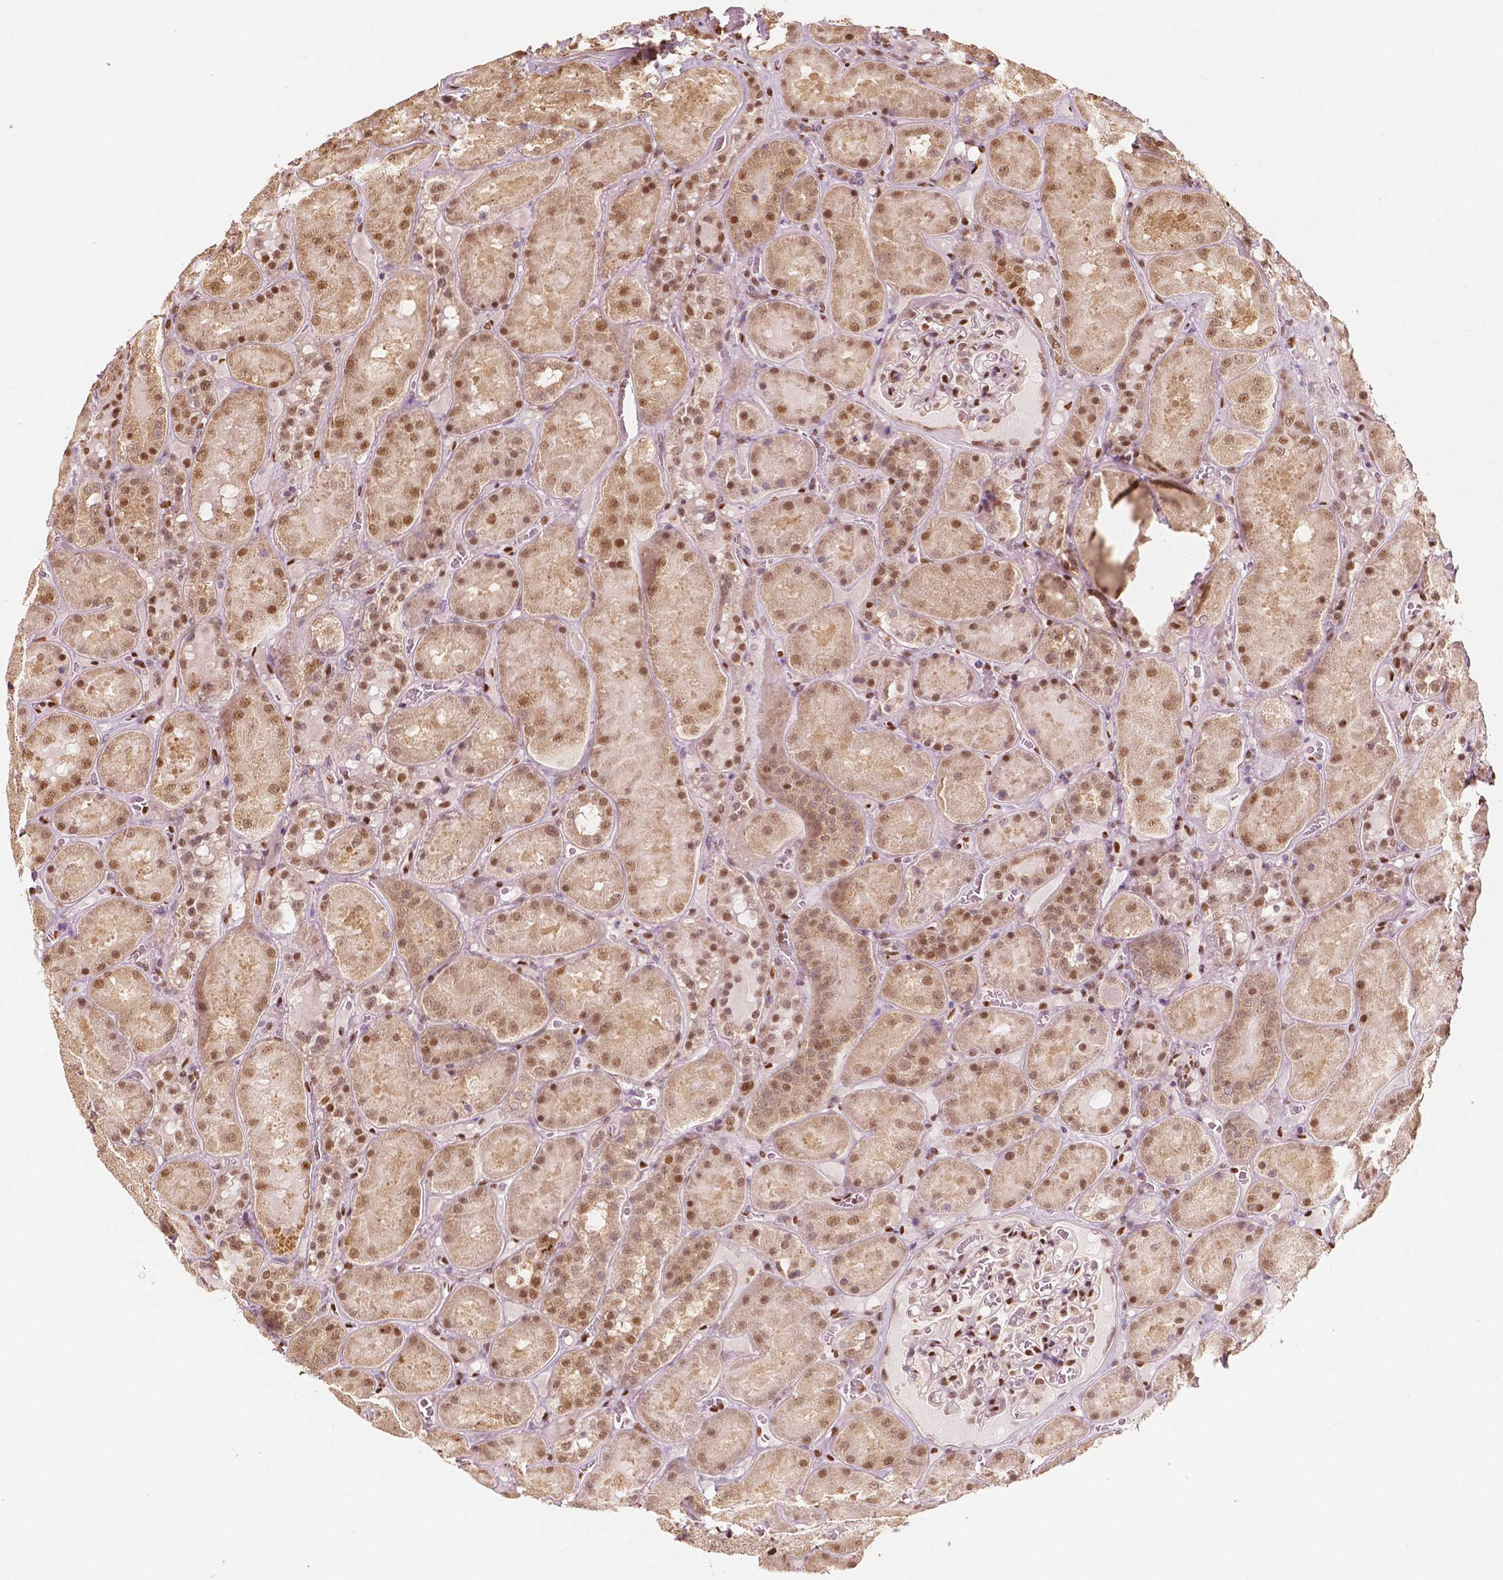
{"staining": {"intensity": "moderate", "quantity": "25%-75%", "location": "nuclear"}, "tissue": "kidney", "cell_type": "Cells in glomeruli", "image_type": "normal", "snomed": [{"axis": "morphology", "description": "Normal tissue, NOS"}, {"axis": "topography", "description": "Kidney"}], "caption": "Immunohistochemical staining of unremarkable human kidney exhibits moderate nuclear protein expression in about 25%-75% of cells in glomeruli.", "gene": "TBC1D17", "patient": {"sex": "male", "age": 73}}